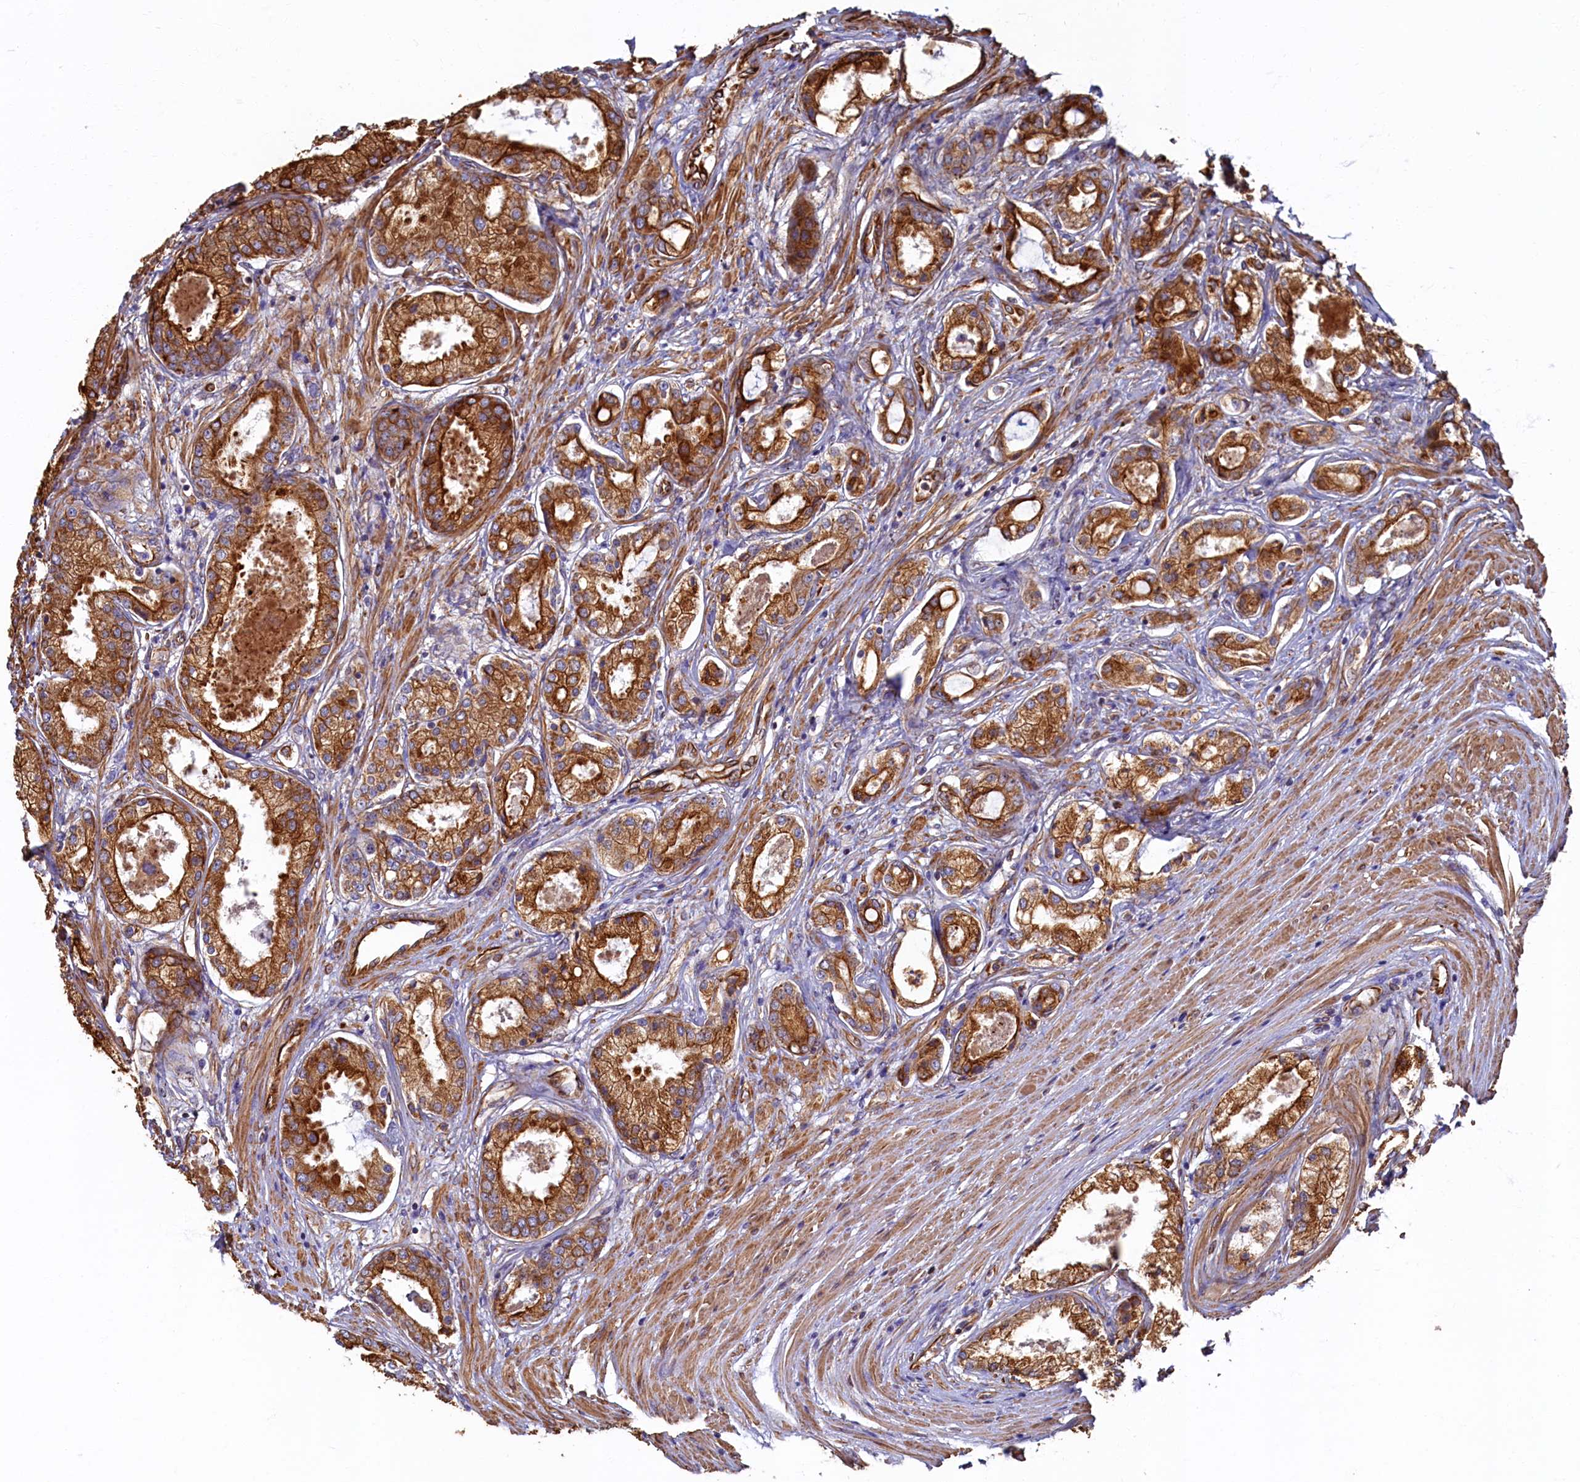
{"staining": {"intensity": "strong", "quantity": ">75%", "location": "cytoplasmic/membranous"}, "tissue": "prostate cancer", "cell_type": "Tumor cells", "image_type": "cancer", "snomed": [{"axis": "morphology", "description": "Adenocarcinoma, Low grade"}, {"axis": "topography", "description": "Prostate"}], "caption": "Immunohistochemical staining of human prostate low-grade adenocarcinoma reveals high levels of strong cytoplasmic/membranous expression in about >75% of tumor cells.", "gene": "LRRC57", "patient": {"sex": "male", "age": 68}}